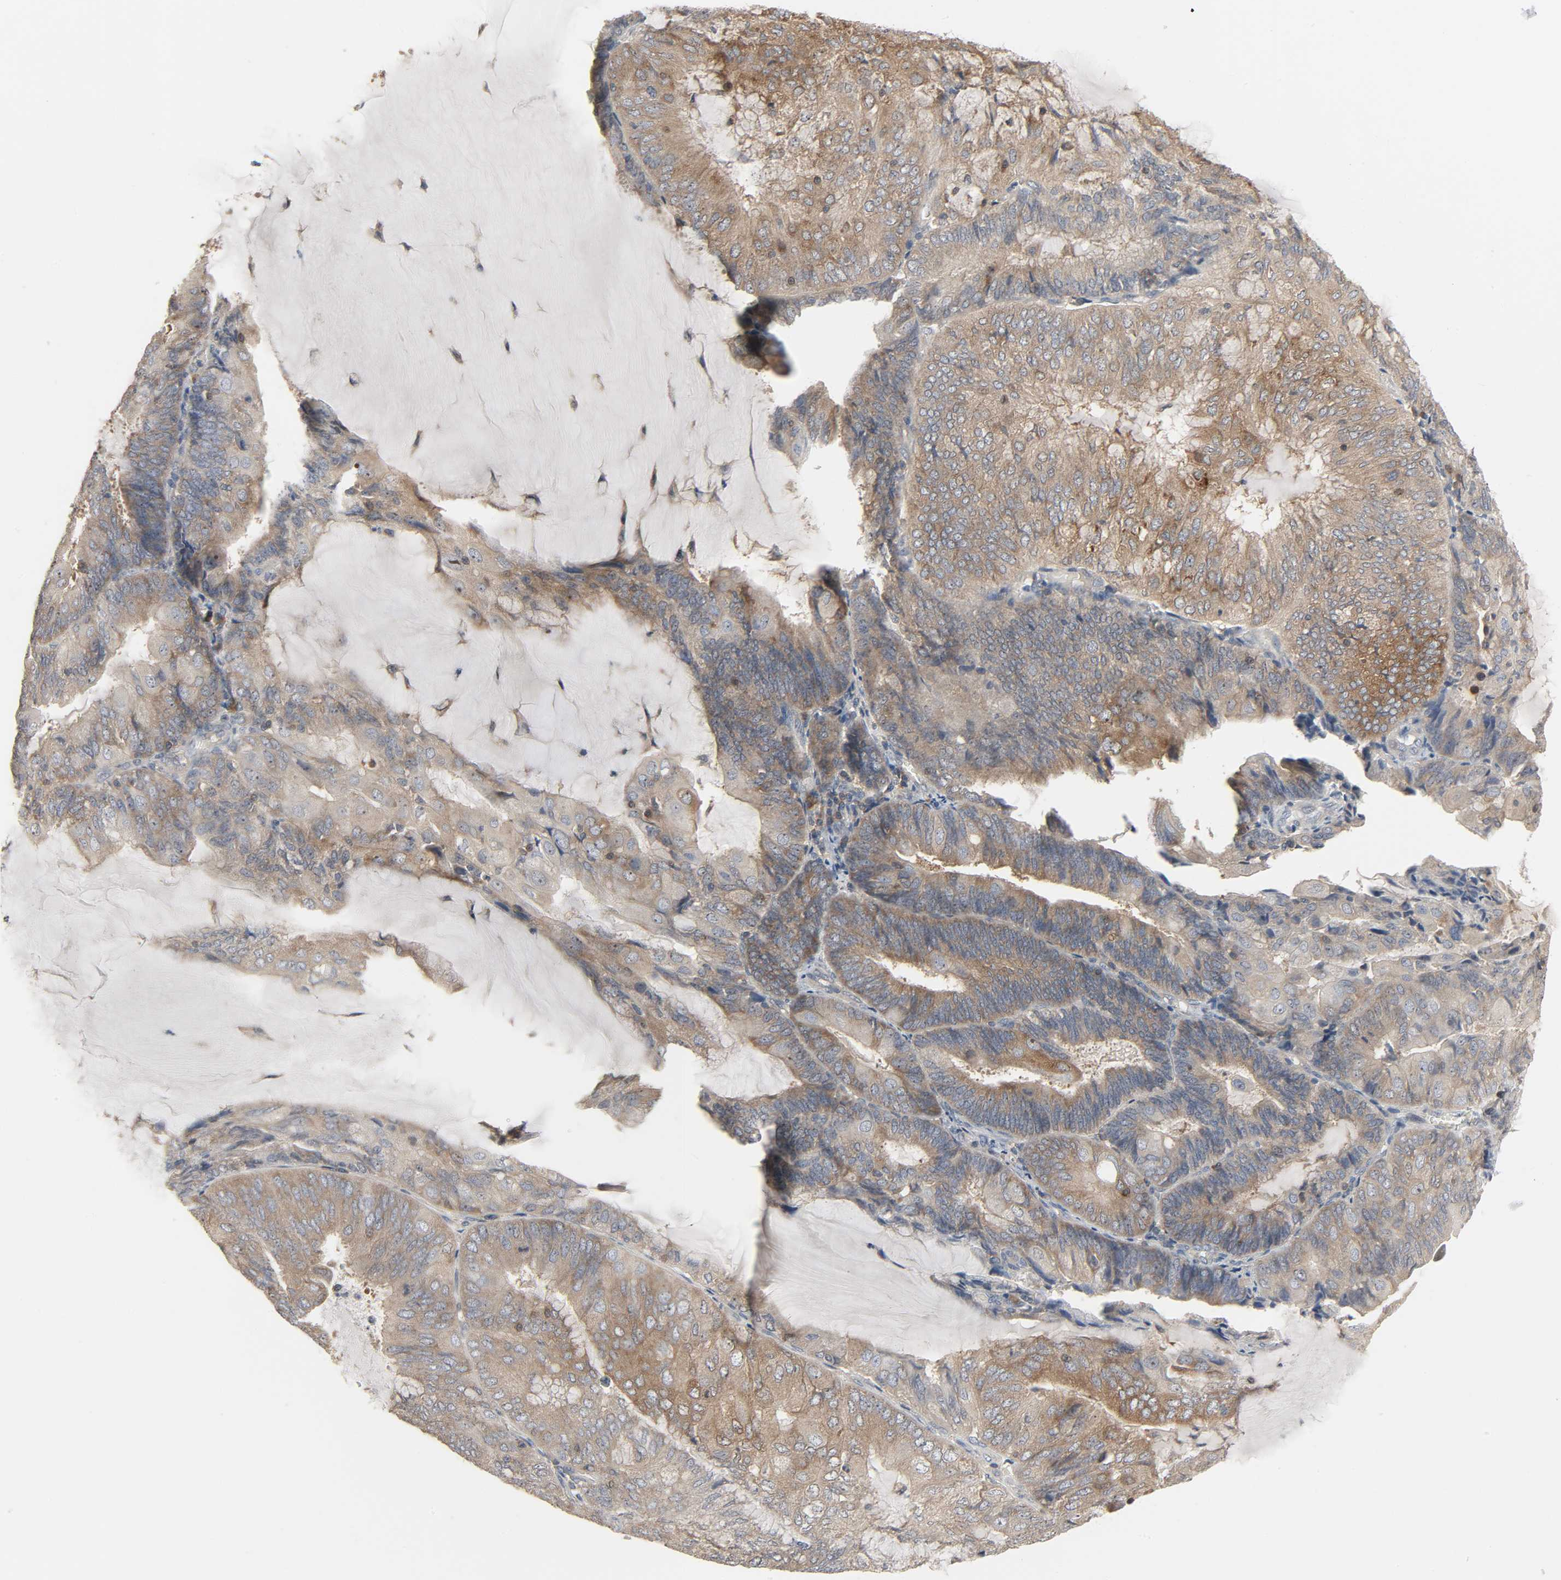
{"staining": {"intensity": "moderate", "quantity": ">75%", "location": "cytoplasmic/membranous"}, "tissue": "endometrial cancer", "cell_type": "Tumor cells", "image_type": "cancer", "snomed": [{"axis": "morphology", "description": "Adenocarcinoma, NOS"}, {"axis": "topography", "description": "Endometrium"}], "caption": "The image reveals a brown stain indicating the presence of a protein in the cytoplasmic/membranous of tumor cells in endometrial cancer (adenocarcinoma).", "gene": "PLEKHA2", "patient": {"sex": "female", "age": 81}}